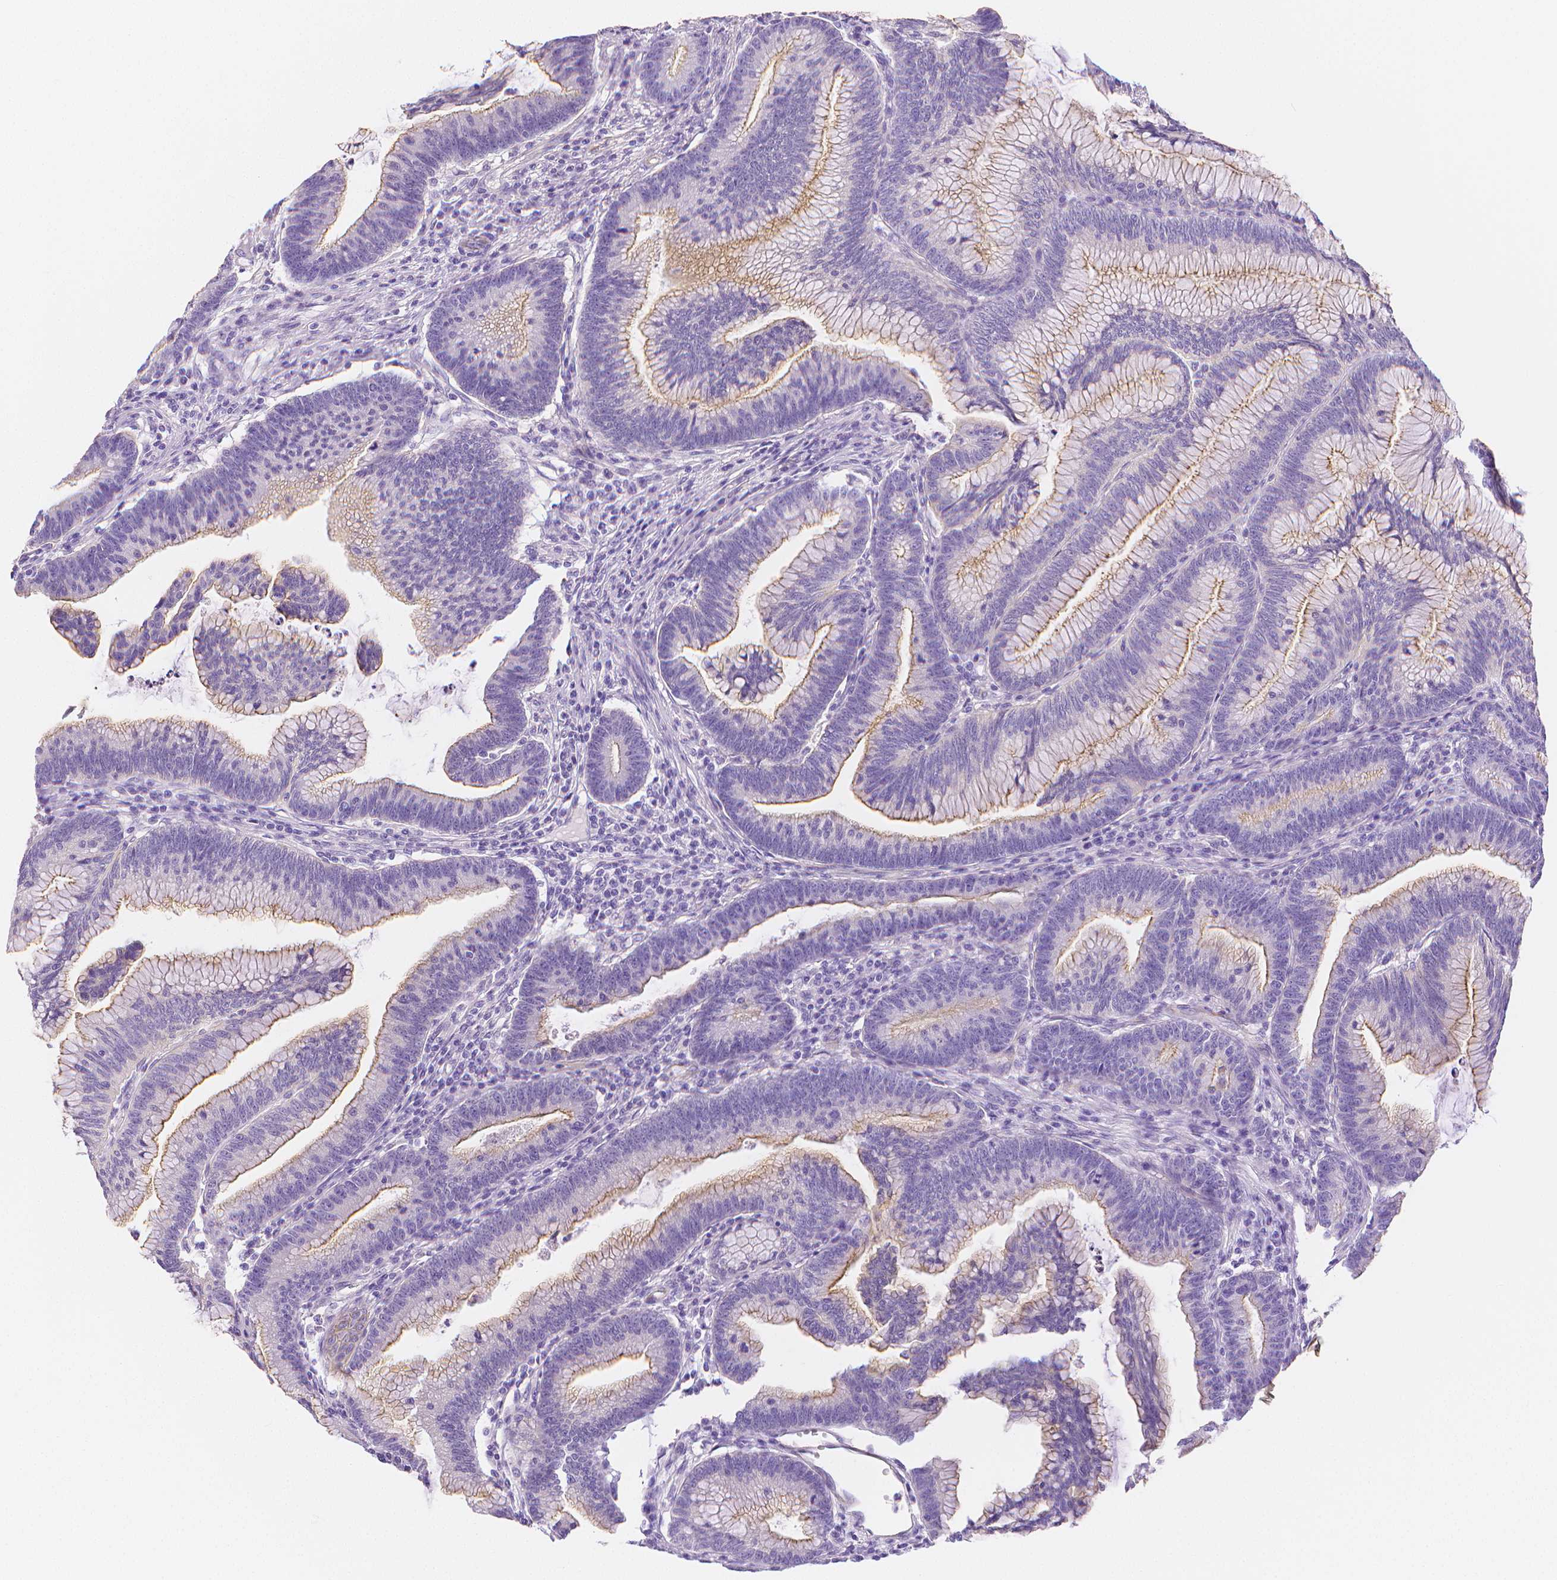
{"staining": {"intensity": "moderate", "quantity": "<25%", "location": "cytoplasmic/membranous"}, "tissue": "colorectal cancer", "cell_type": "Tumor cells", "image_type": "cancer", "snomed": [{"axis": "morphology", "description": "Adenocarcinoma, NOS"}, {"axis": "topography", "description": "Colon"}], "caption": "The immunohistochemical stain highlights moderate cytoplasmic/membranous staining in tumor cells of adenocarcinoma (colorectal) tissue.", "gene": "SLC27A5", "patient": {"sex": "female", "age": 78}}